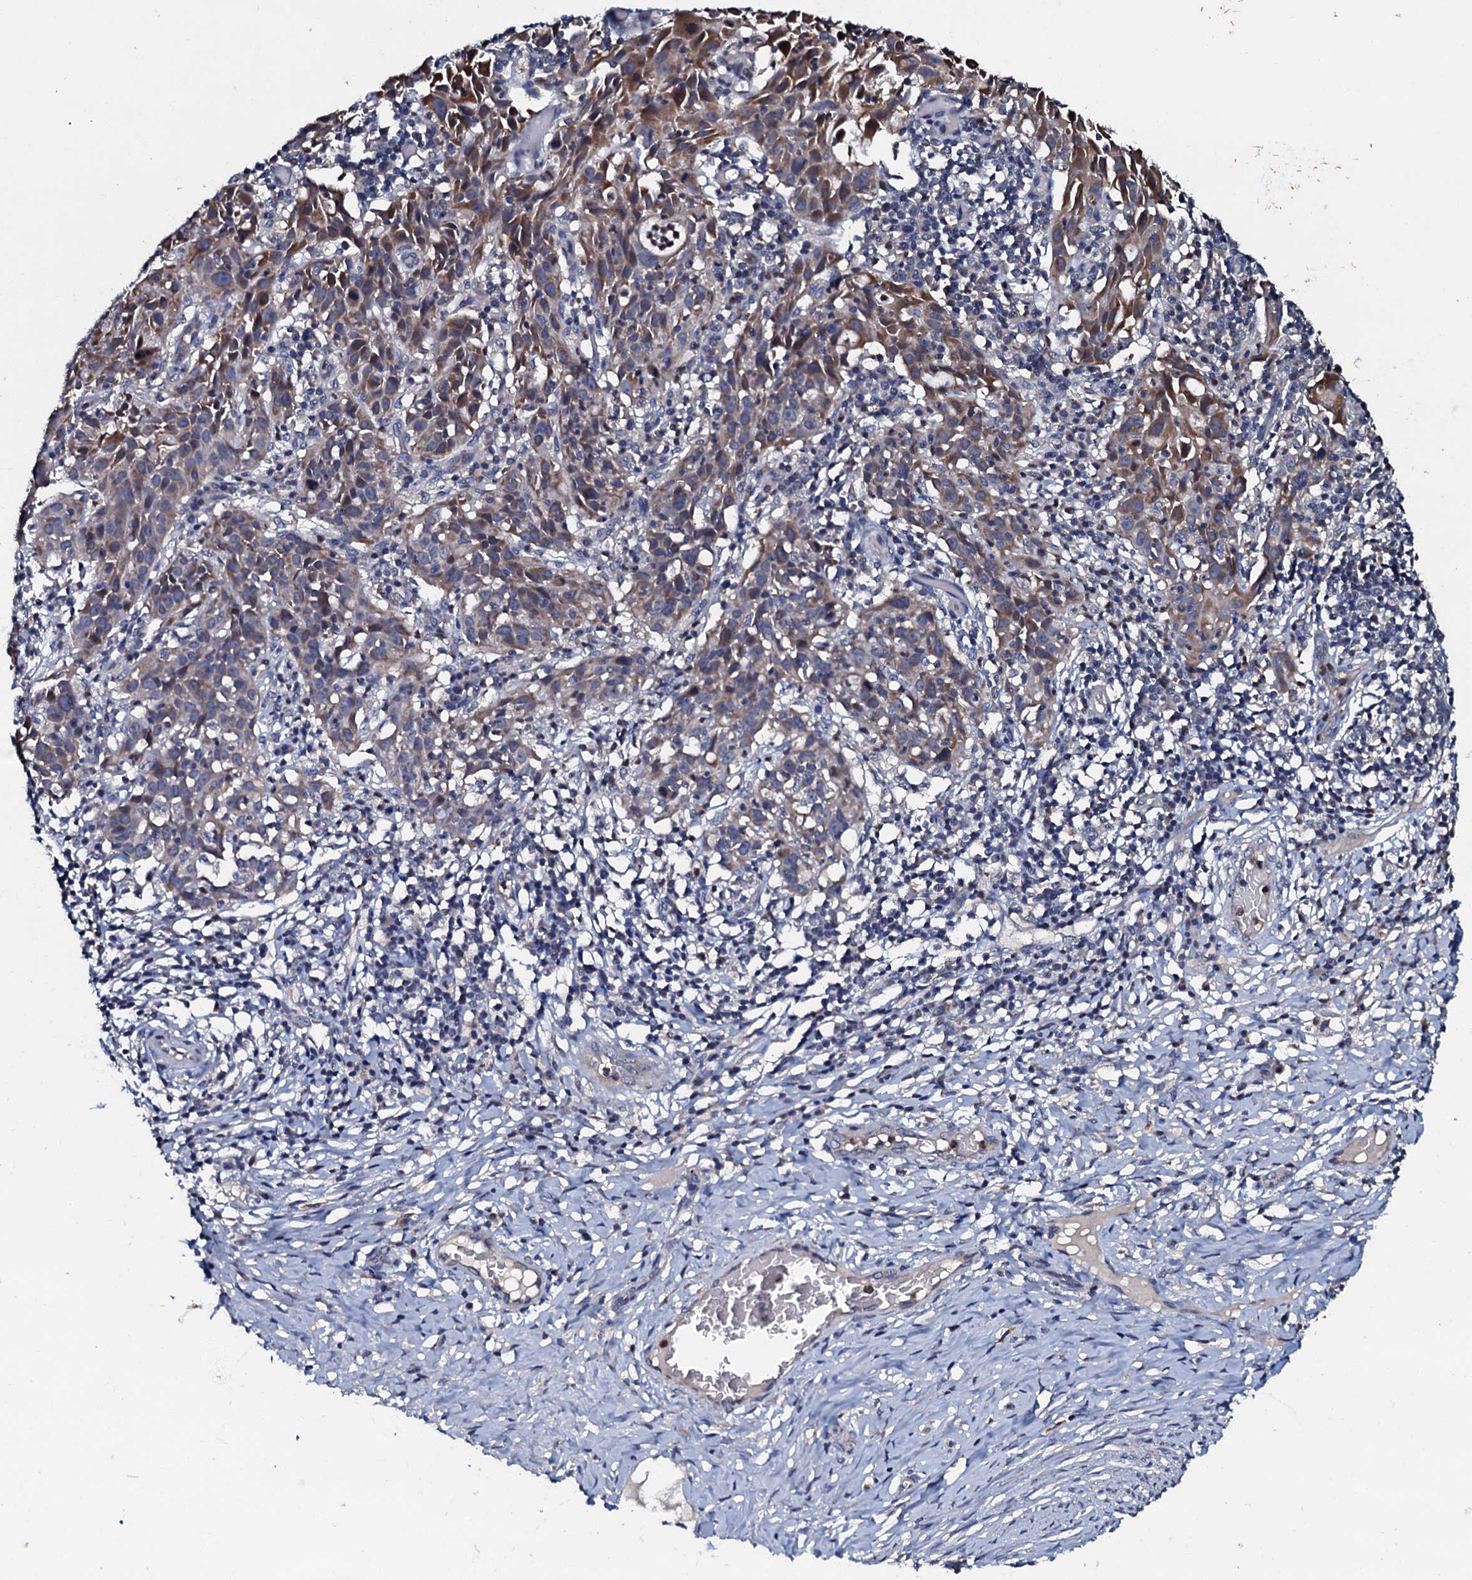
{"staining": {"intensity": "moderate", "quantity": "<25%", "location": "cytoplasmic/membranous"}, "tissue": "cervical cancer", "cell_type": "Tumor cells", "image_type": "cancer", "snomed": [{"axis": "morphology", "description": "Squamous cell carcinoma, NOS"}, {"axis": "topography", "description": "Cervix"}], "caption": "Cervical cancer (squamous cell carcinoma) was stained to show a protein in brown. There is low levels of moderate cytoplasmic/membranous expression in about <25% of tumor cells. Nuclei are stained in blue.", "gene": "CPNE2", "patient": {"sex": "female", "age": 50}}